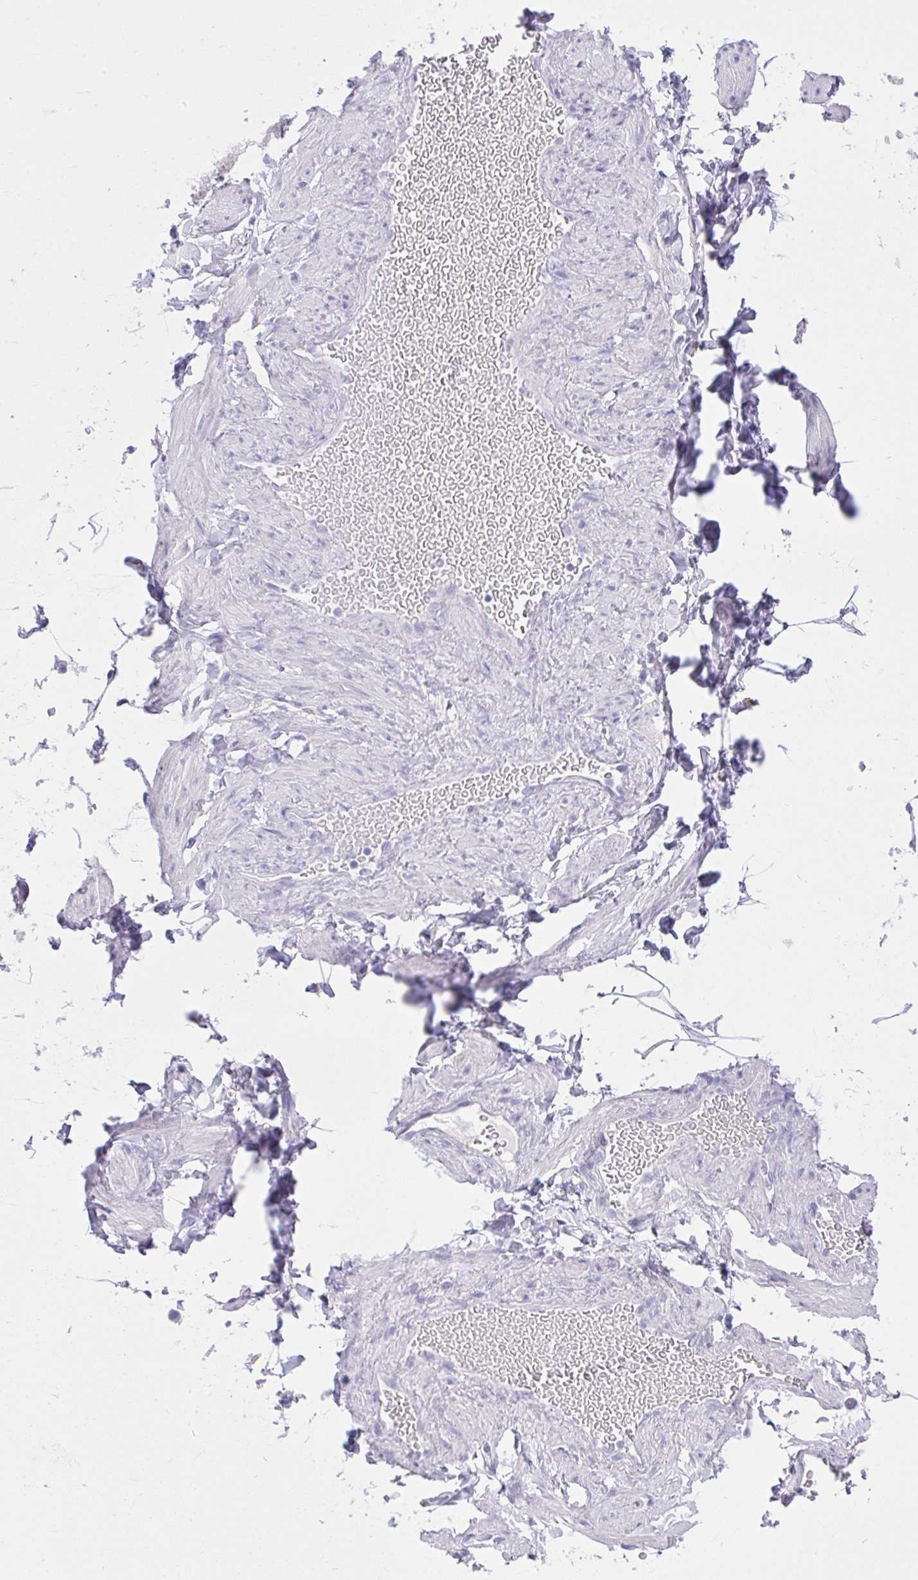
{"staining": {"intensity": "negative", "quantity": "none", "location": "none"}, "tissue": "adipose tissue", "cell_type": "Adipocytes", "image_type": "normal", "snomed": [{"axis": "morphology", "description": "Normal tissue, NOS"}, {"axis": "topography", "description": "Soft tissue"}, {"axis": "topography", "description": "Adipose tissue"}, {"axis": "topography", "description": "Vascular tissue"}, {"axis": "topography", "description": "Peripheral nerve tissue"}], "caption": "An immunohistochemistry histopathology image of normal adipose tissue is shown. There is no staining in adipocytes of adipose tissue. (Brightfield microscopy of DAB (3,3'-diaminobenzidine) immunohistochemistry (IHC) at high magnification).", "gene": "MS4A12", "patient": {"sex": "male", "age": 29}}